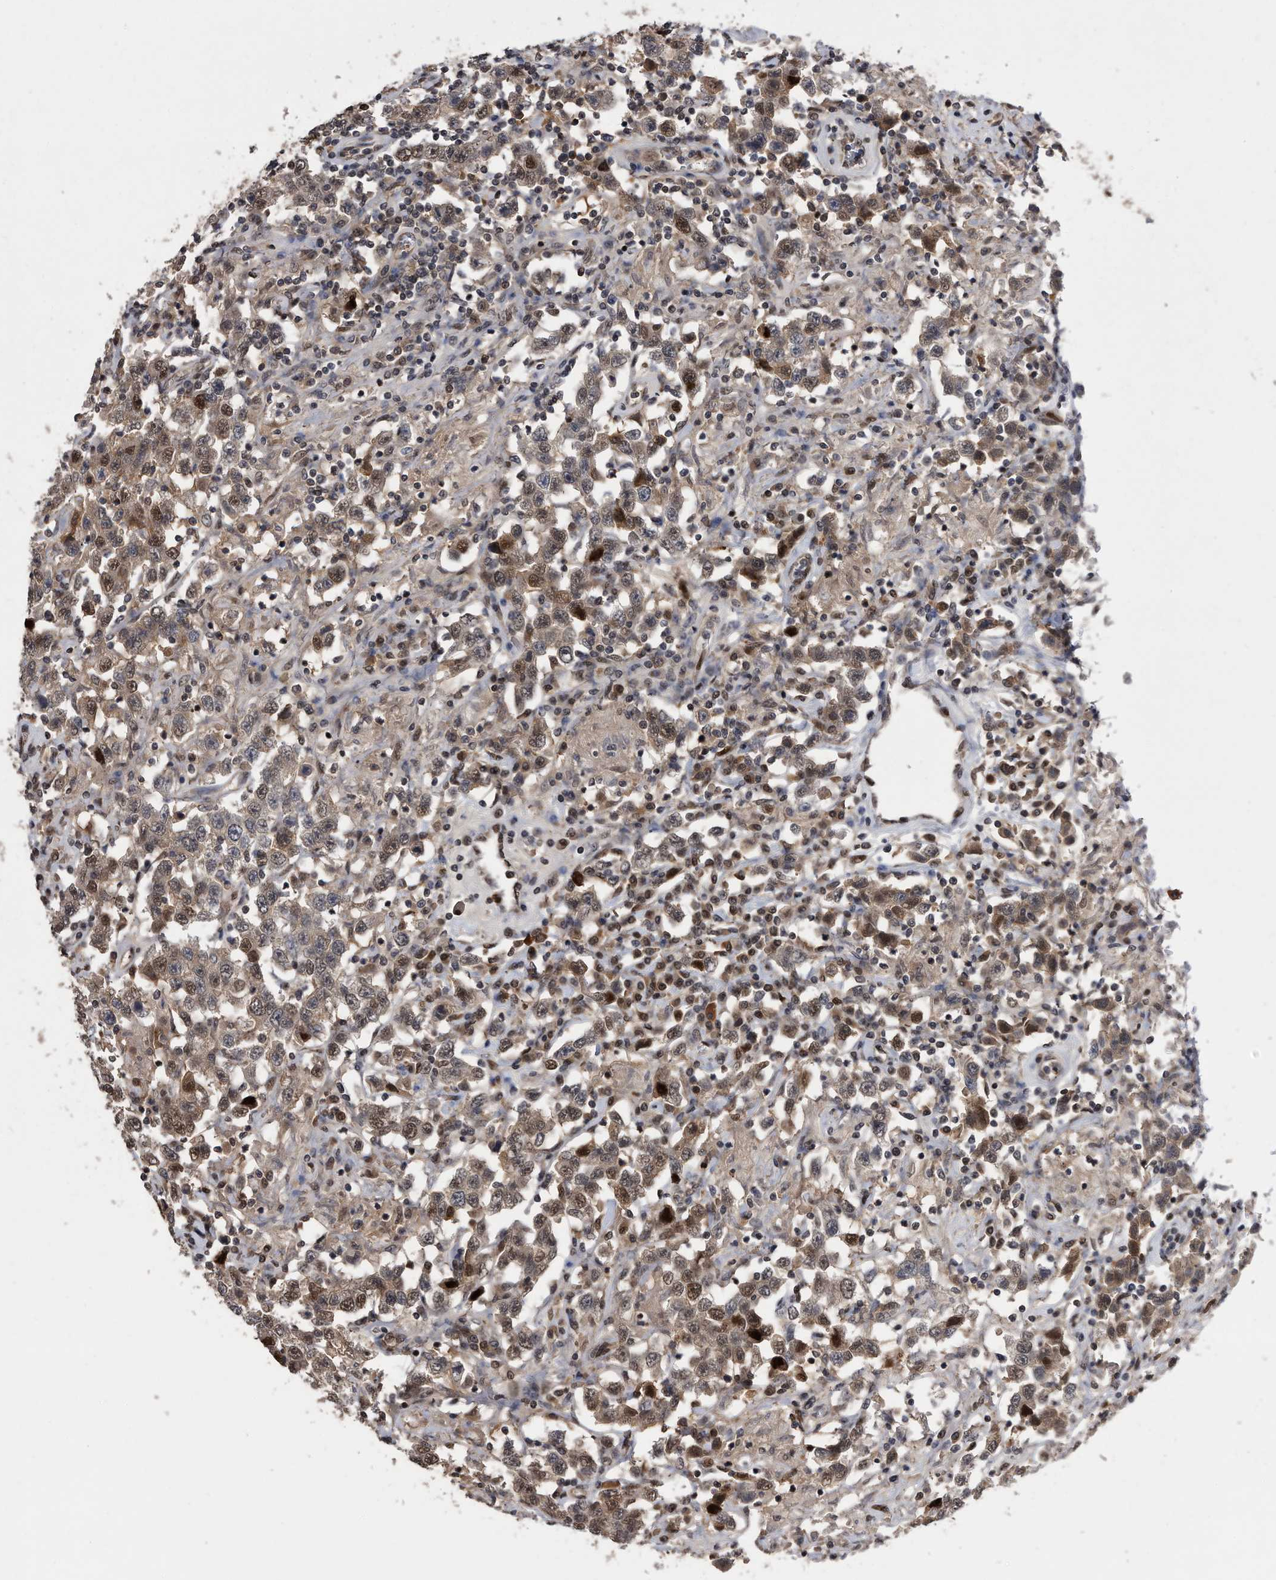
{"staining": {"intensity": "moderate", "quantity": ">75%", "location": "cytoplasmic/membranous,nuclear"}, "tissue": "testis cancer", "cell_type": "Tumor cells", "image_type": "cancer", "snomed": [{"axis": "morphology", "description": "Seminoma, NOS"}, {"axis": "topography", "description": "Testis"}], "caption": "Protein staining shows moderate cytoplasmic/membranous and nuclear staining in approximately >75% of tumor cells in testis cancer.", "gene": "RAD23B", "patient": {"sex": "male", "age": 41}}